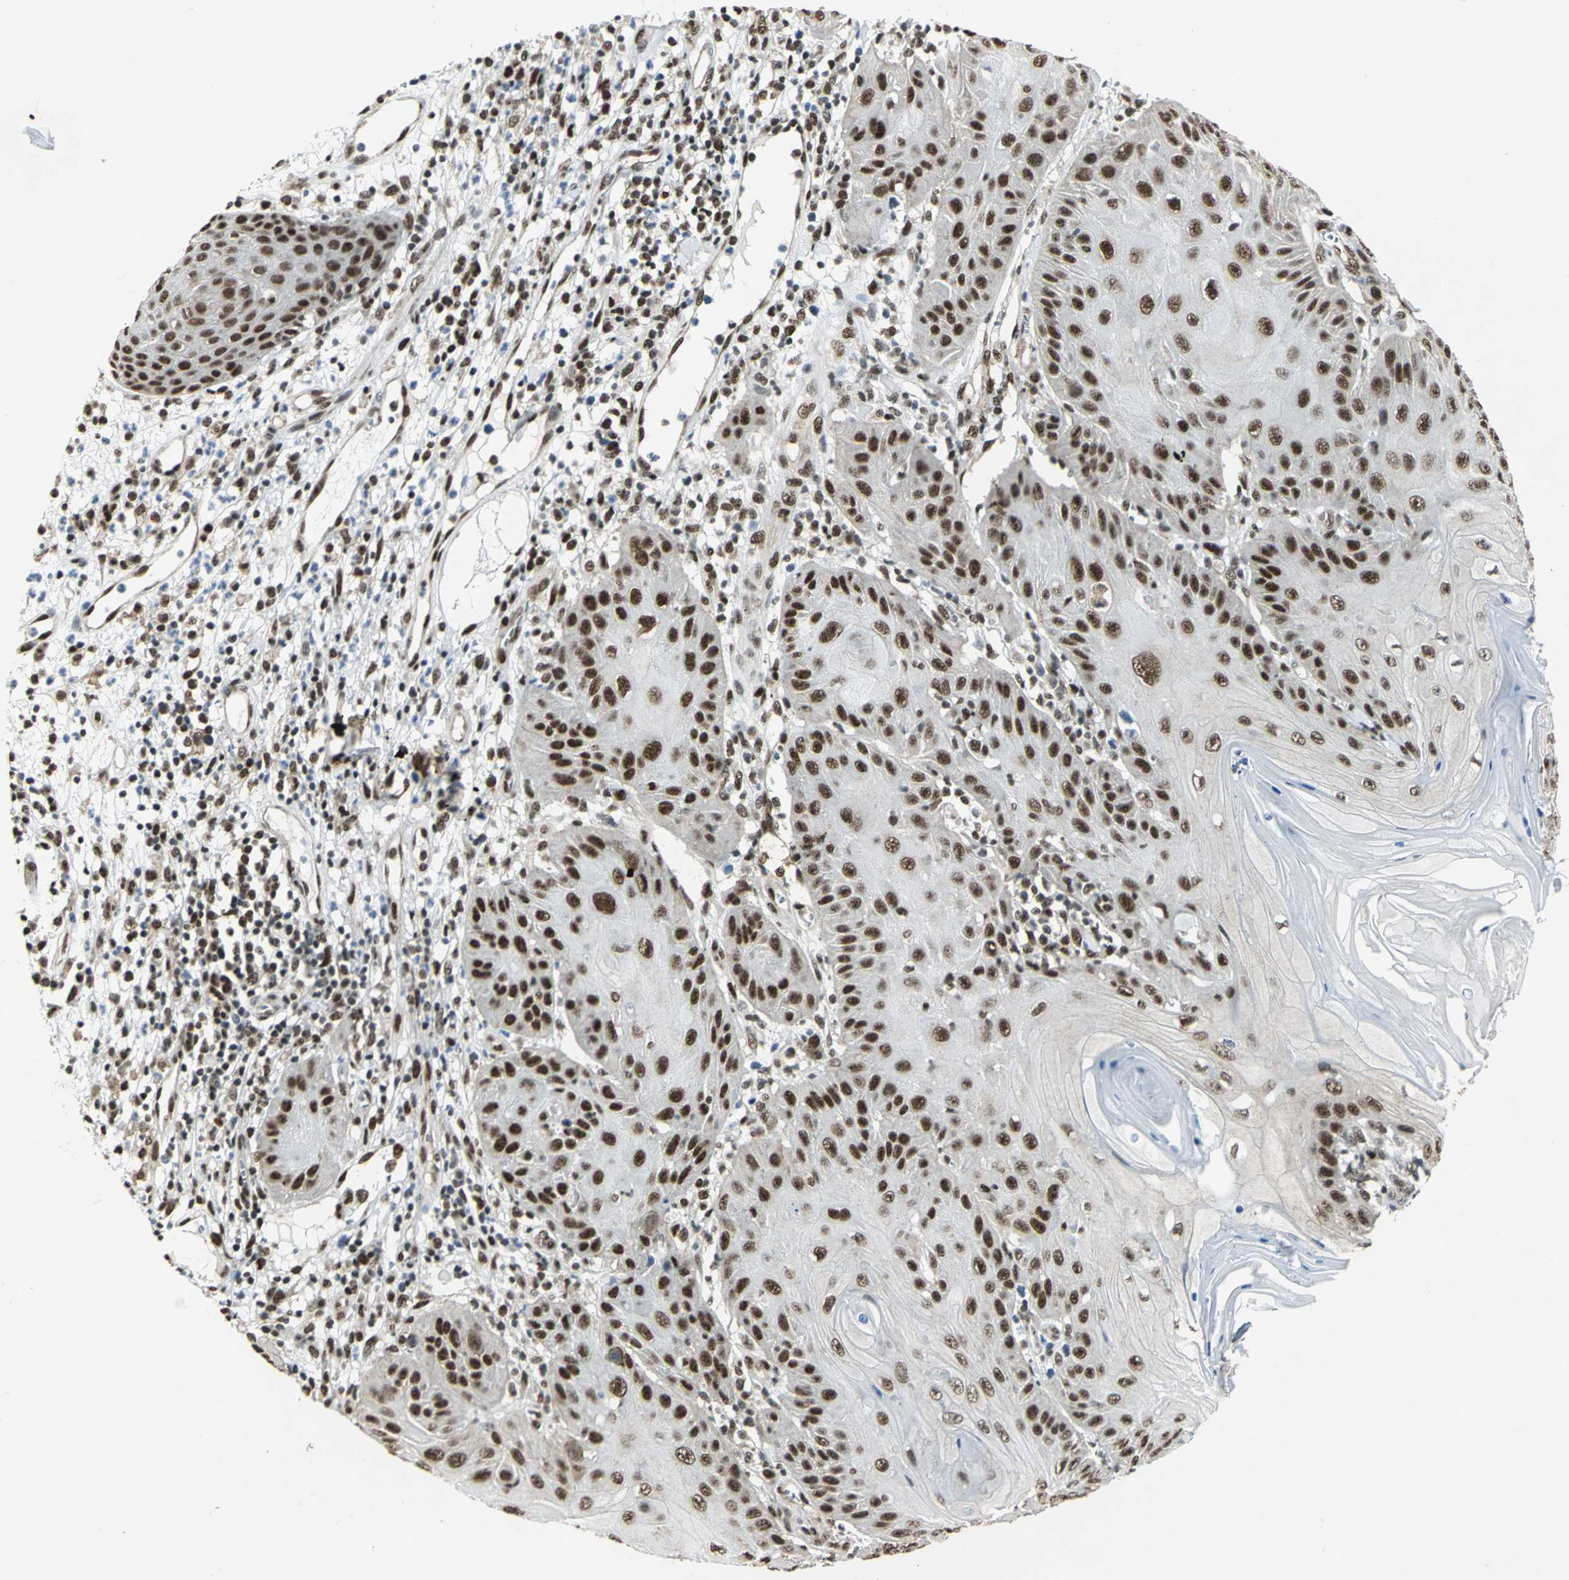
{"staining": {"intensity": "strong", "quantity": ">75%", "location": "nuclear"}, "tissue": "skin cancer", "cell_type": "Tumor cells", "image_type": "cancer", "snomed": [{"axis": "morphology", "description": "Squamous cell carcinoma, NOS"}, {"axis": "topography", "description": "Skin"}], "caption": "Protein expression by immunohistochemistry (IHC) reveals strong nuclear positivity in approximately >75% of tumor cells in skin cancer (squamous cell carcinoma). (IHC, brightfield microscopy, high magnification).", "gene": "DDX5", "patient": {"sex": "female", "age": 78}}